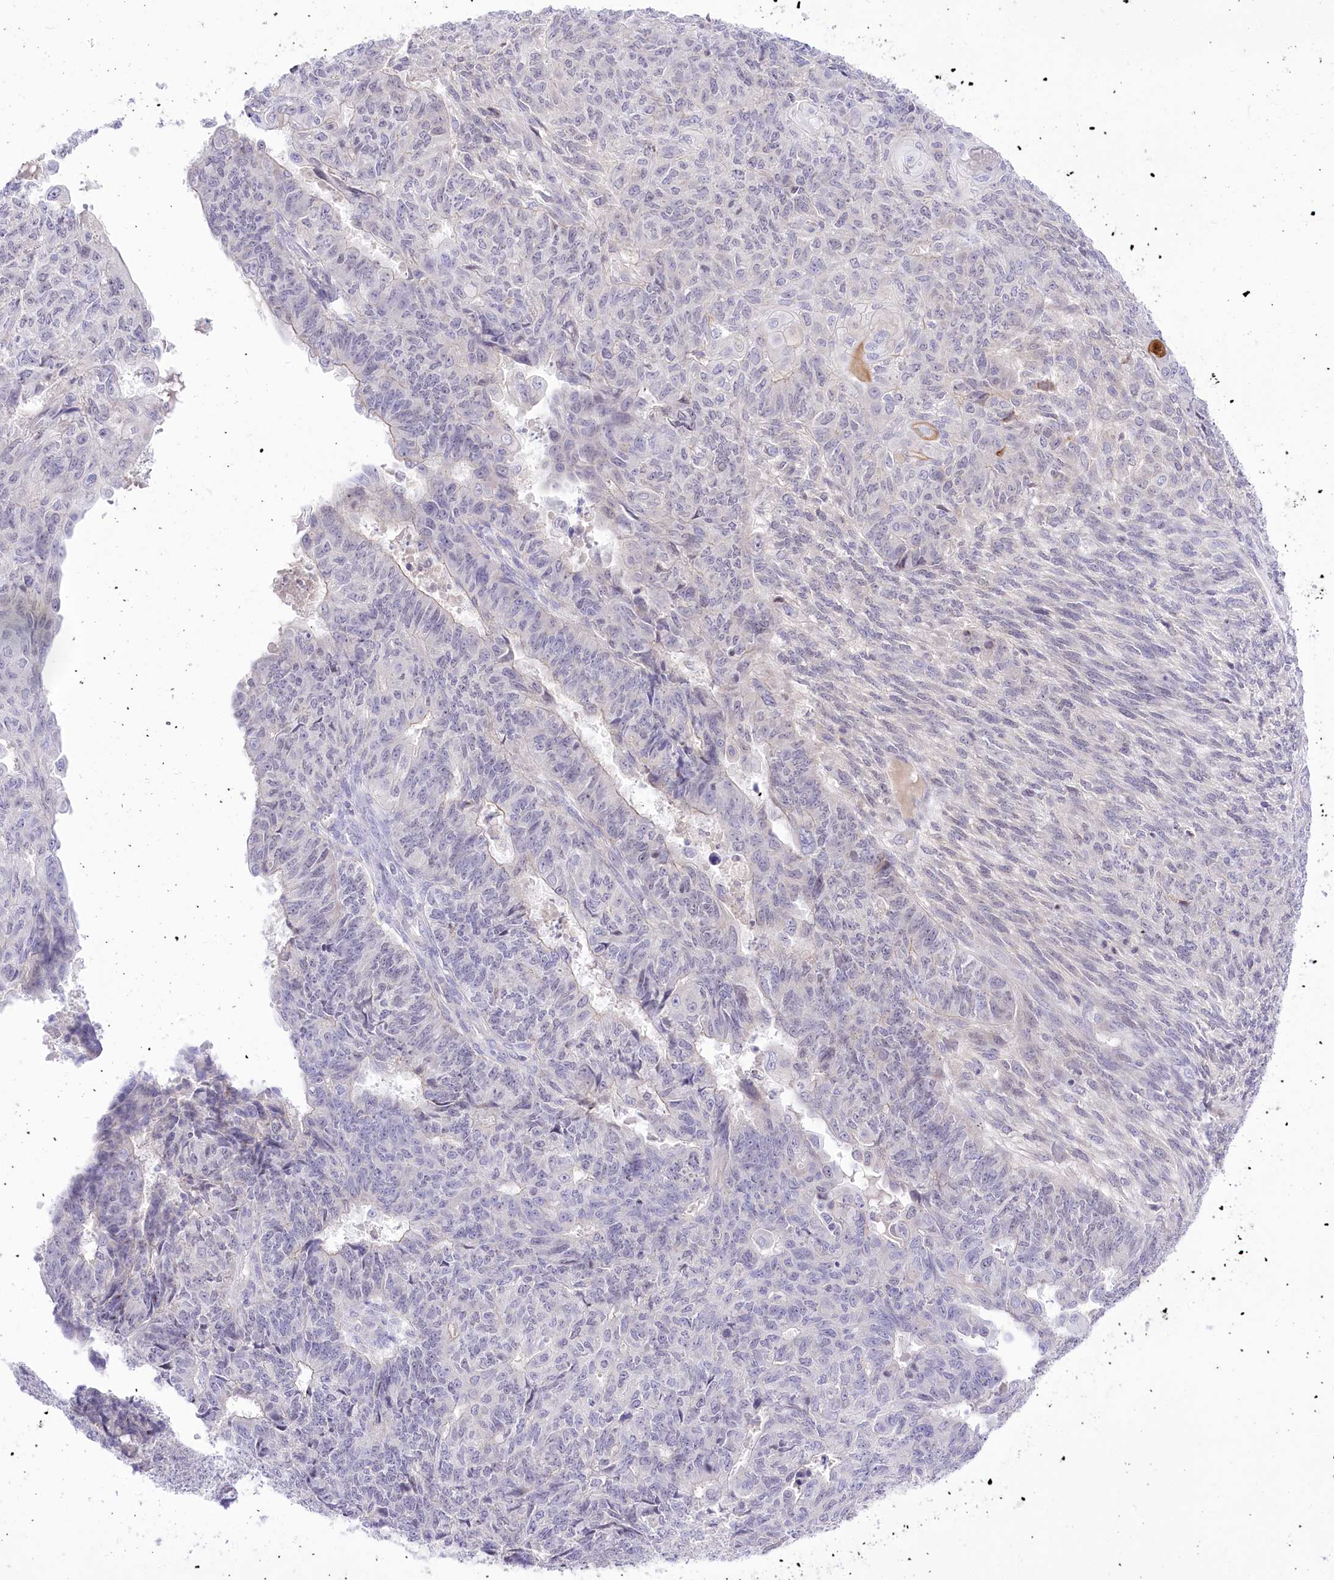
{"staining": {"intensity": "negative", "quantity": "none", "location": "none"}, "tissue": "endometrial cancer", "cell_type": "Tumor cells", "image_type": "cancer", "snomed": [{"axis": "morphology", "description": "Adenocarcinoma, NOS"}, {"axis": "topography", "description": "Endometrium"}], "caption": "High magnification brightfield microscopy of endometrial adenocarcinoma stained with DAB (3,3'-diaminobenzidine) (brown) and counterstained with hematoxylin (blue): tumor cells show no significant staining.", "gene": "HELT", "patient": {"sex": "female", "age": 32}}